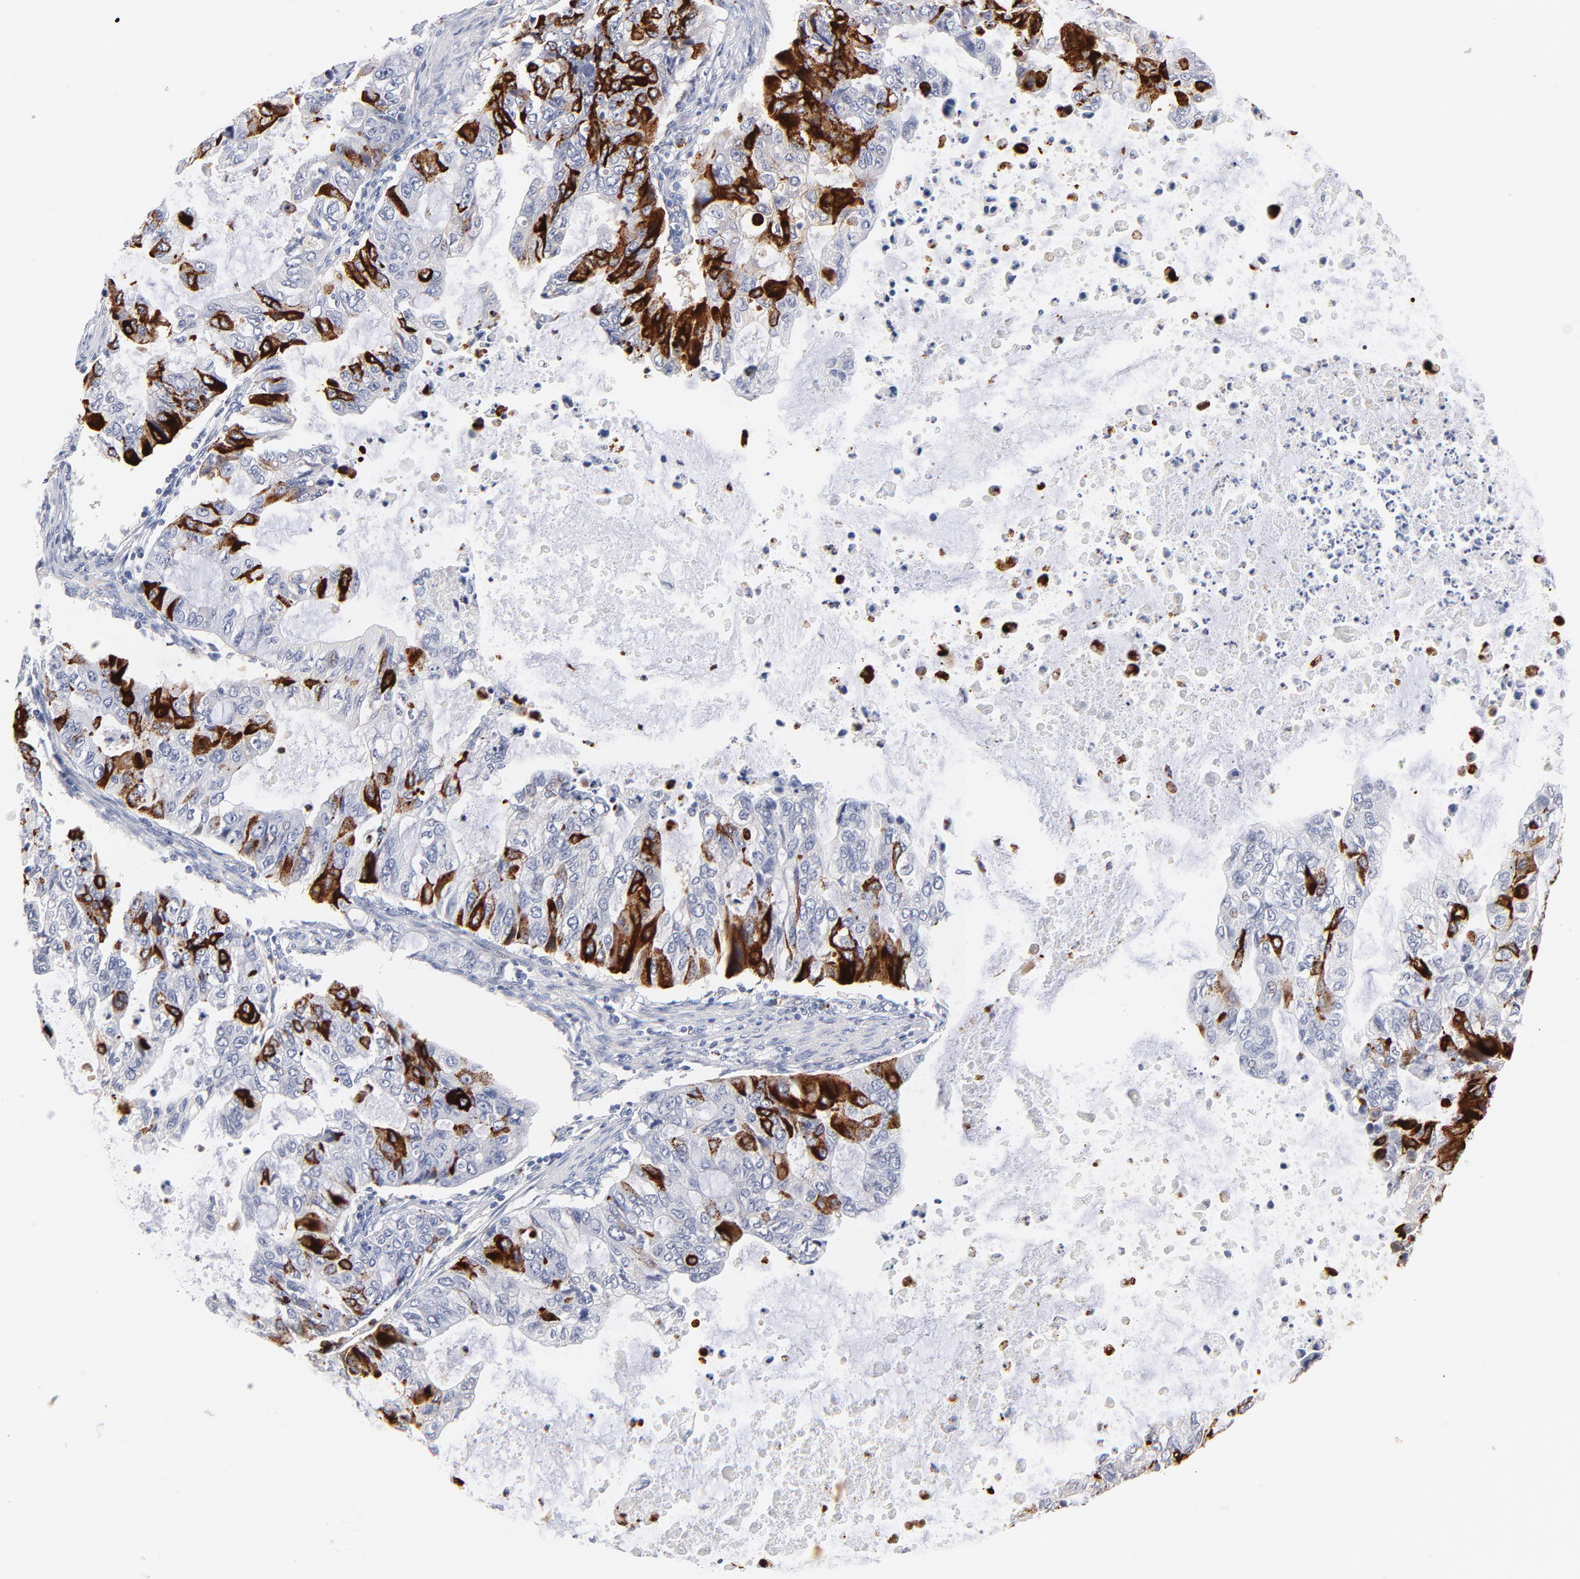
{"staining": {"intensity": "strong", "quantity": "25%-75%", "location": "cytoplasmic/membranous"}, "tissue": "stomach cancer", "cell_type": "Tumor cells", "image_type": "cancer", "snomed": [{"axis": "morphology", "description": "Adenocarcinoma, NOS"}, {"axis": "topography", "description": "Stomach, upper"}], "caption": "Adenocarcinoma (stomach) stained for a protein shows strong cytoplasmic/membranous positivity in tumor cells. The protein of interest is shown in brown color, while the nuclei are stained blue.", "gene": "KHNYN", "patient": {"sex": "female", "age": 52}}